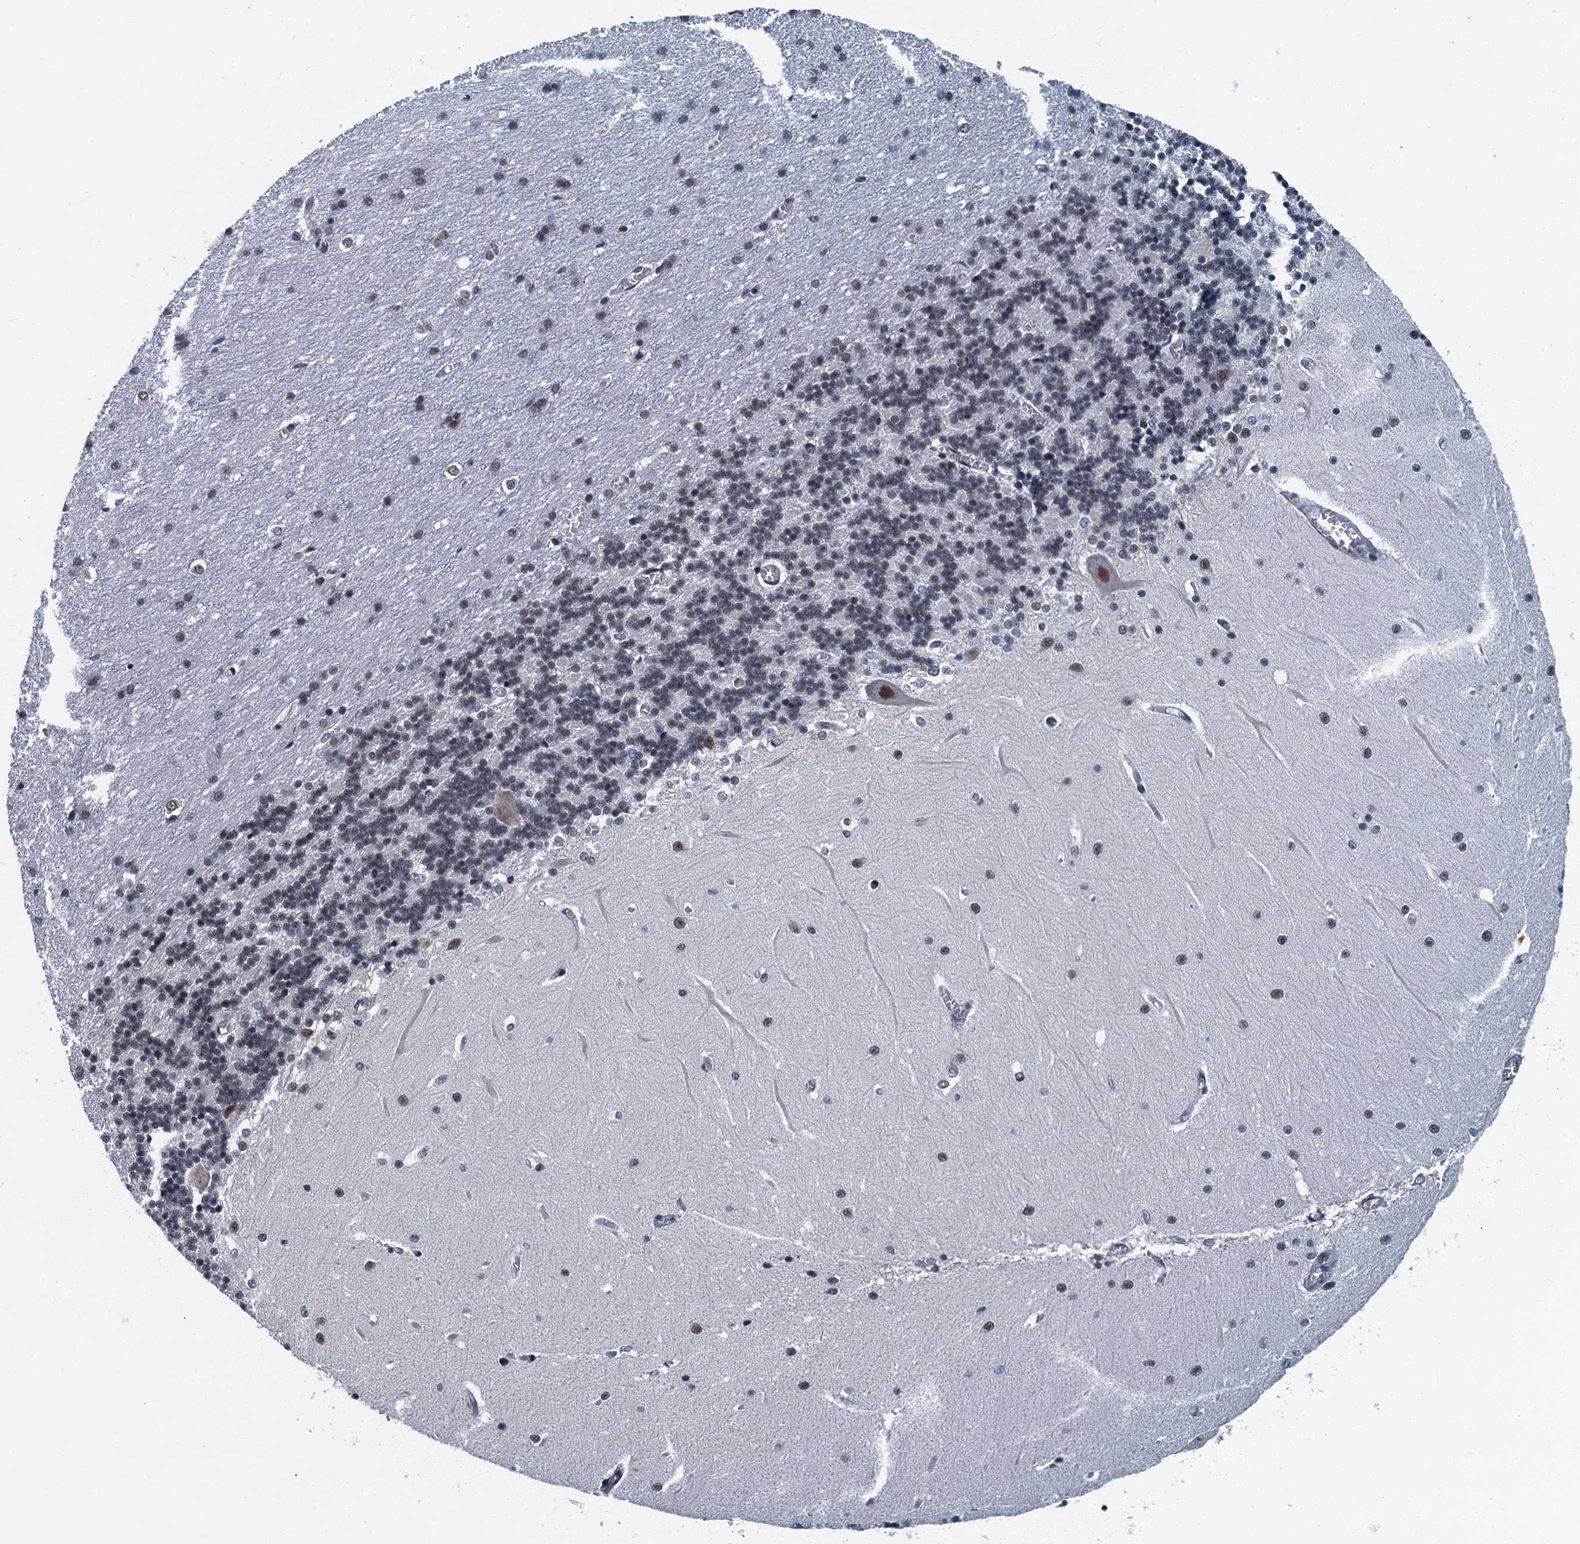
{"staining": {"intensity": "weak", "quantity": "25%-75%", "location": "nuclear"}, "tissue": "cerebellum", "cell_type": "Cells in granular layer", "image_type": "normal", "snomed": [{"axis": "morphology", "description": "Normal tissue, NOS"}, {"axis": "topography", "description": "Cerebellum"}], "caption": "Immunohistochemistry (IHC) micrograph of normal human cerebellum stained for a protein (brown), which displays low levels of weak nuclear staining in approximately 25%-75% of cells in granular layer.", "gene": "GADL1", "patient": {"sex": "male", "age": 37}}